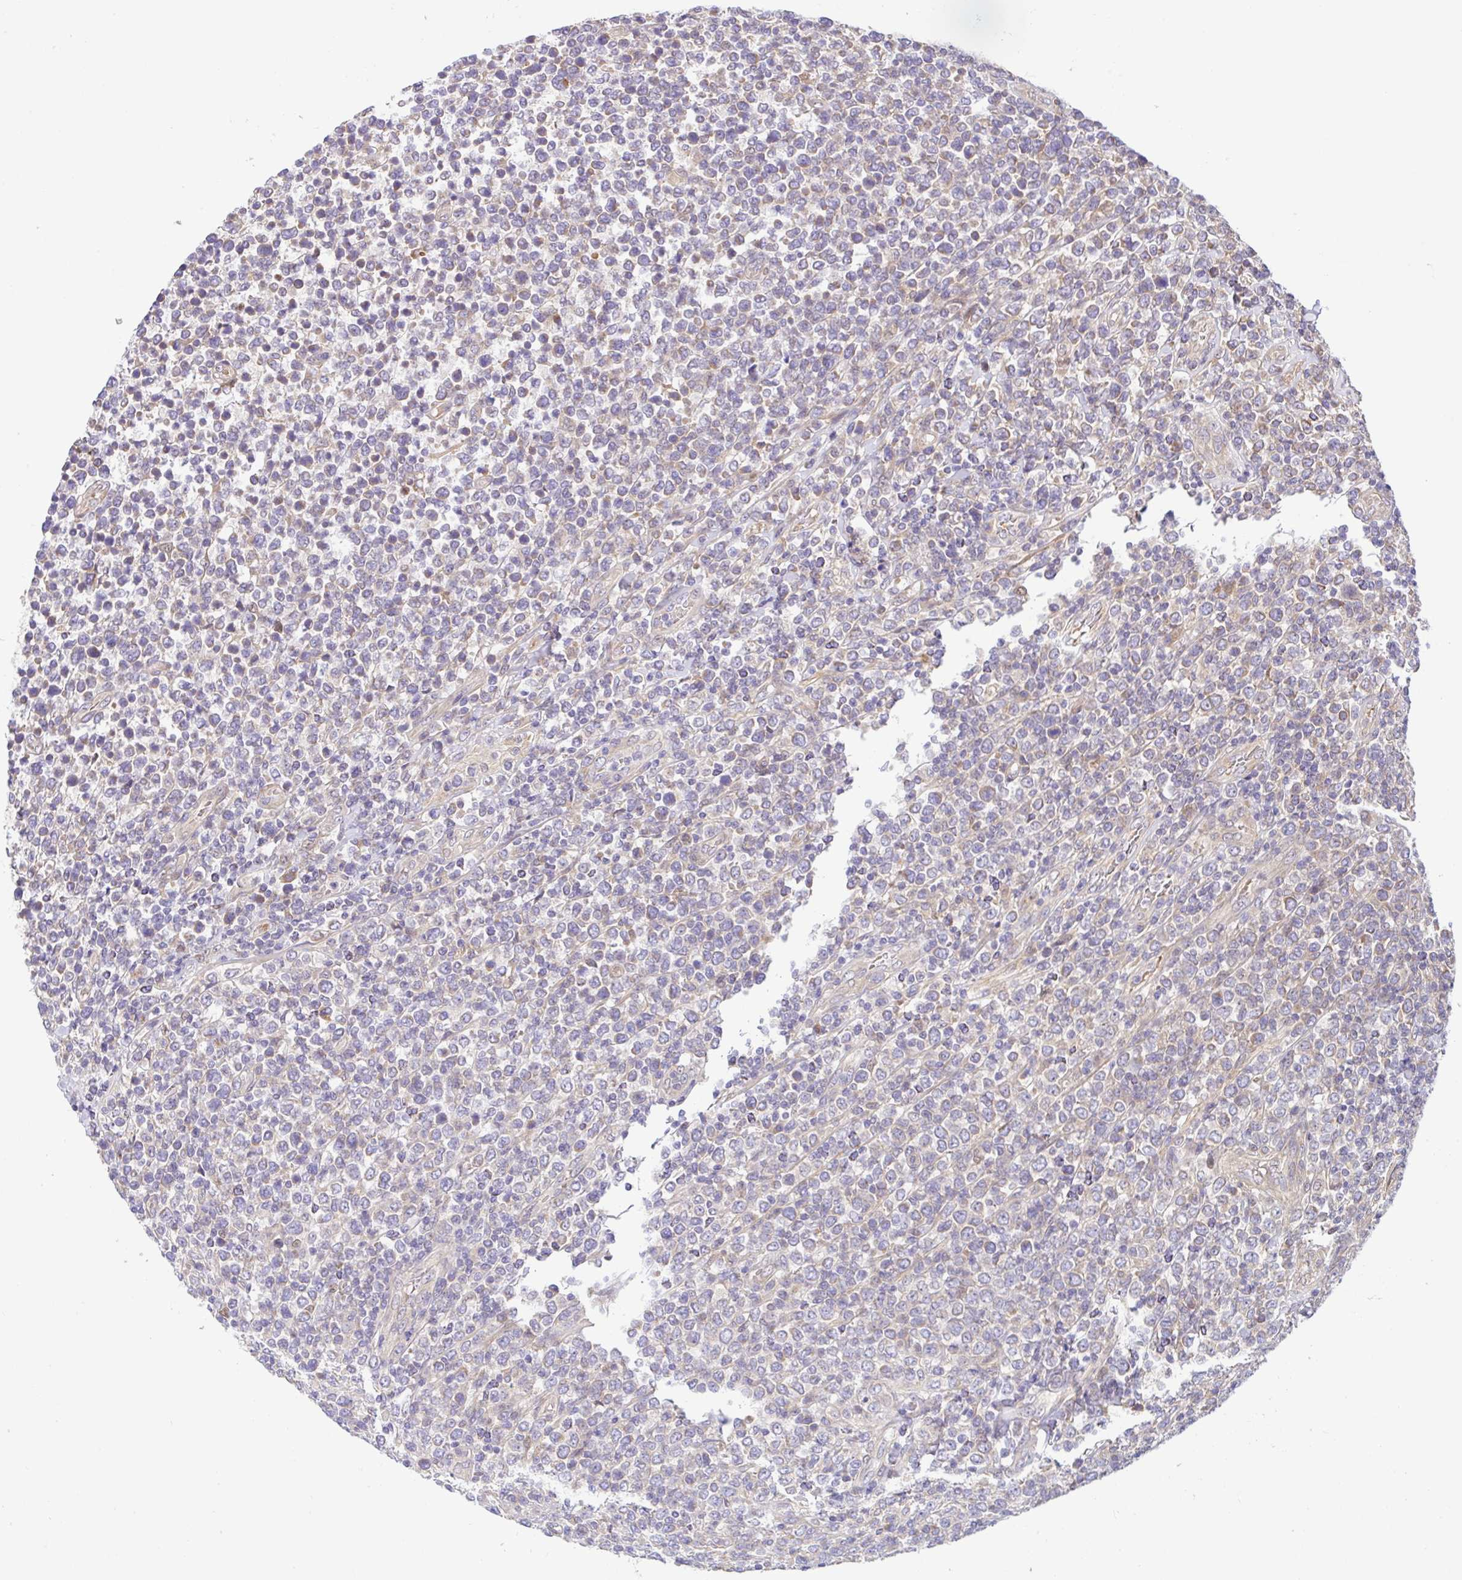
{"staining": {"intensity": "negative", "quantity": "none", "location": "none"}, "tissue": "lymphoma", "cell_type": "Tumor cells", "image_type": "cancer", "snomed": [{"axis": "morphology", "description": "Malignant lymphoma, non-Hodgkin's type, High grade"}, {"axis": "topography", "description": "Soft tissue"}], "caption": "This is a micrograph of IHC staining of malignant lymphoma, non-Hodgkin's type (high-grade), which shows no staining in tumor cells.", "gene": "UBE4A", "patient": {"sex": "female", "age": 56}}